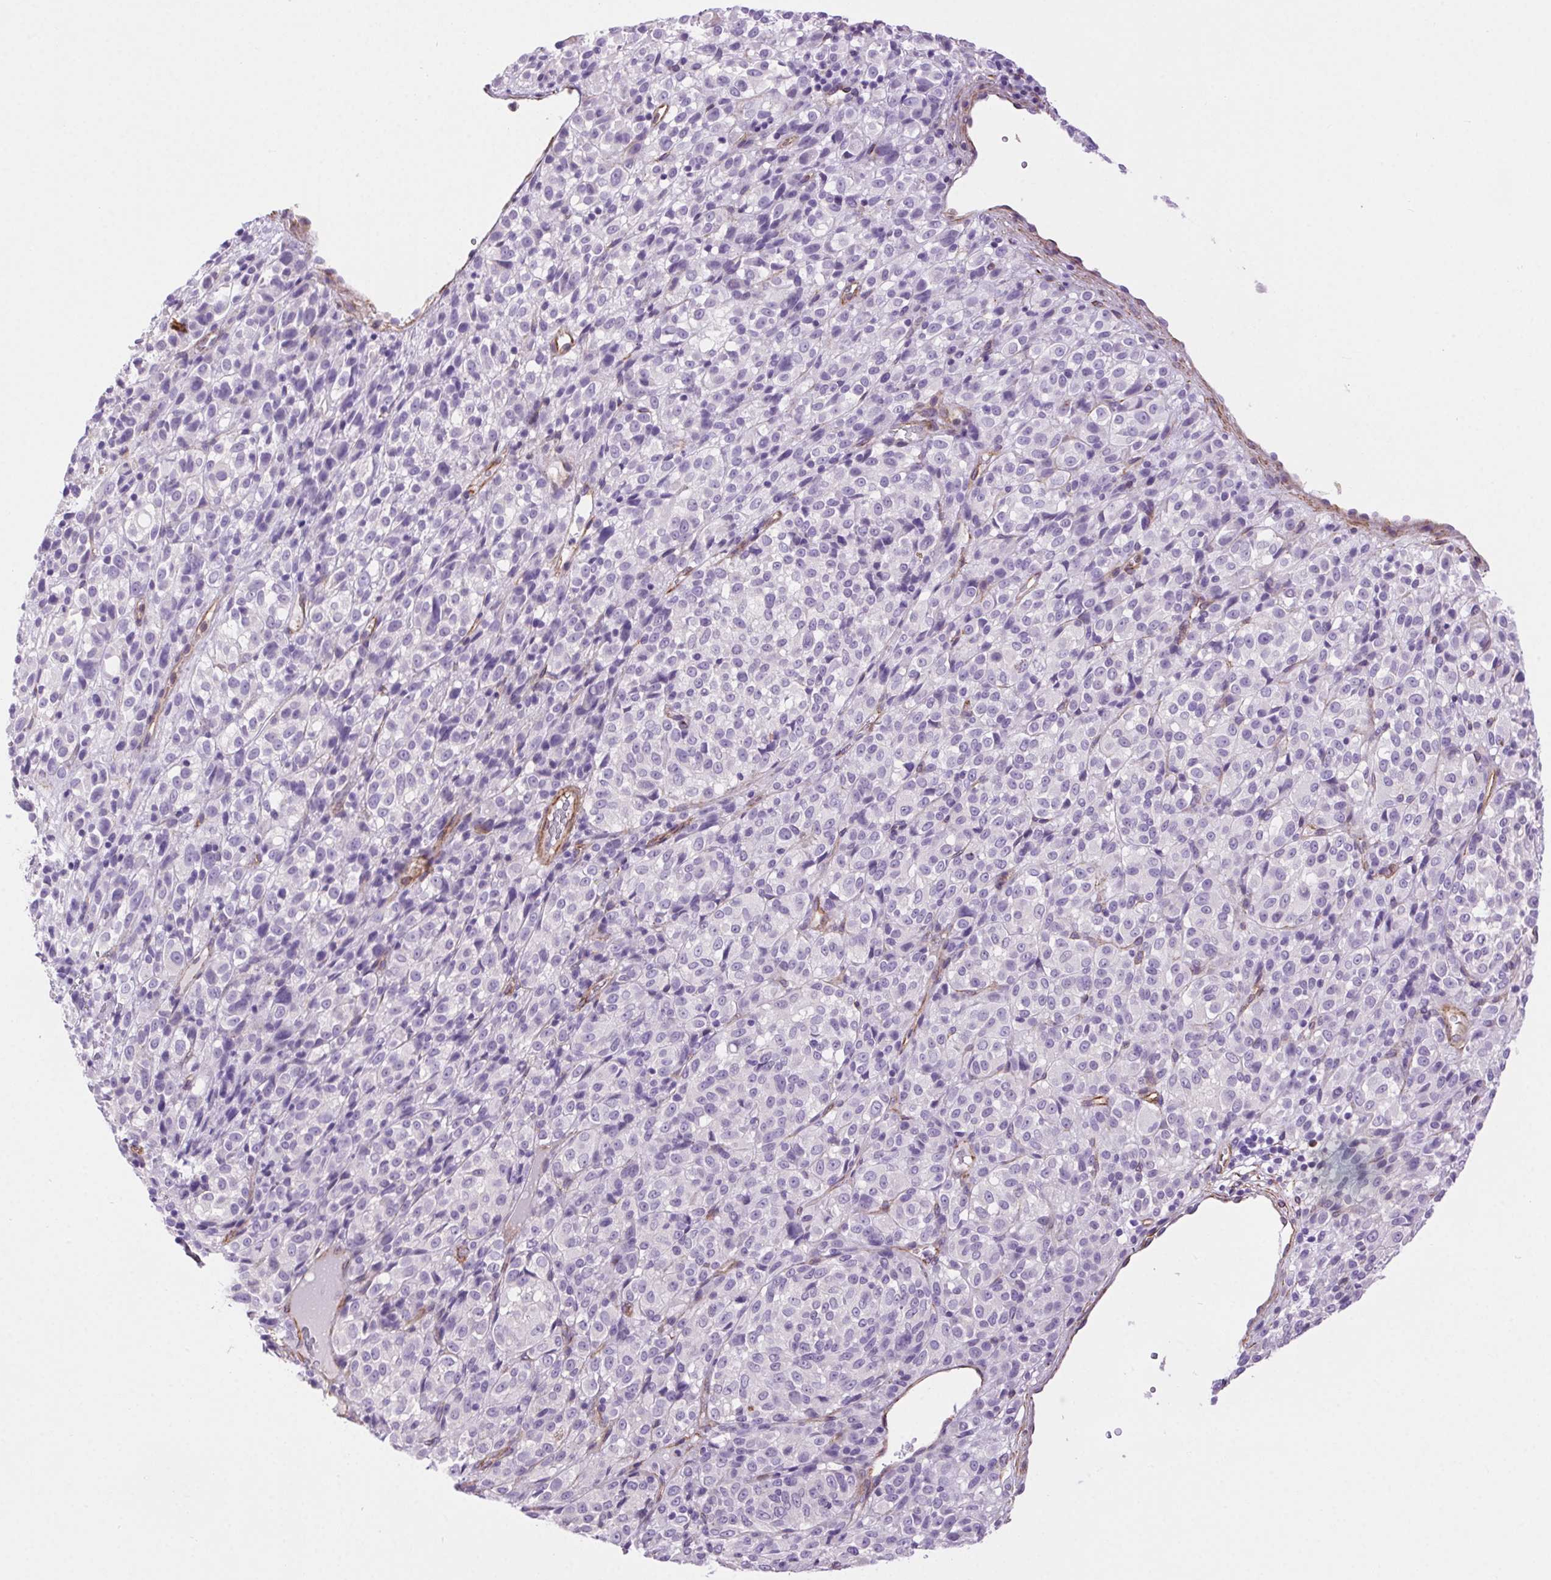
{"staining": {"intensity": "negative", "quantity": "none", "location": "none"}, "tissue": "melanoma", "cell_type": "Tumor cells", "image_type": "cancer", "snomed": [{"axis": "morphology", "description": "Malignant melanoma, Metastatic site"}, {"axis": "topography", "description": "Brain"}], "caption": "The histopathology image demonstrates no significant expression in tumor cells of malignant melanoma (metastatic site).", "gene": "SHCBP1L", "patient": {"sex": "female", "age": 56}}